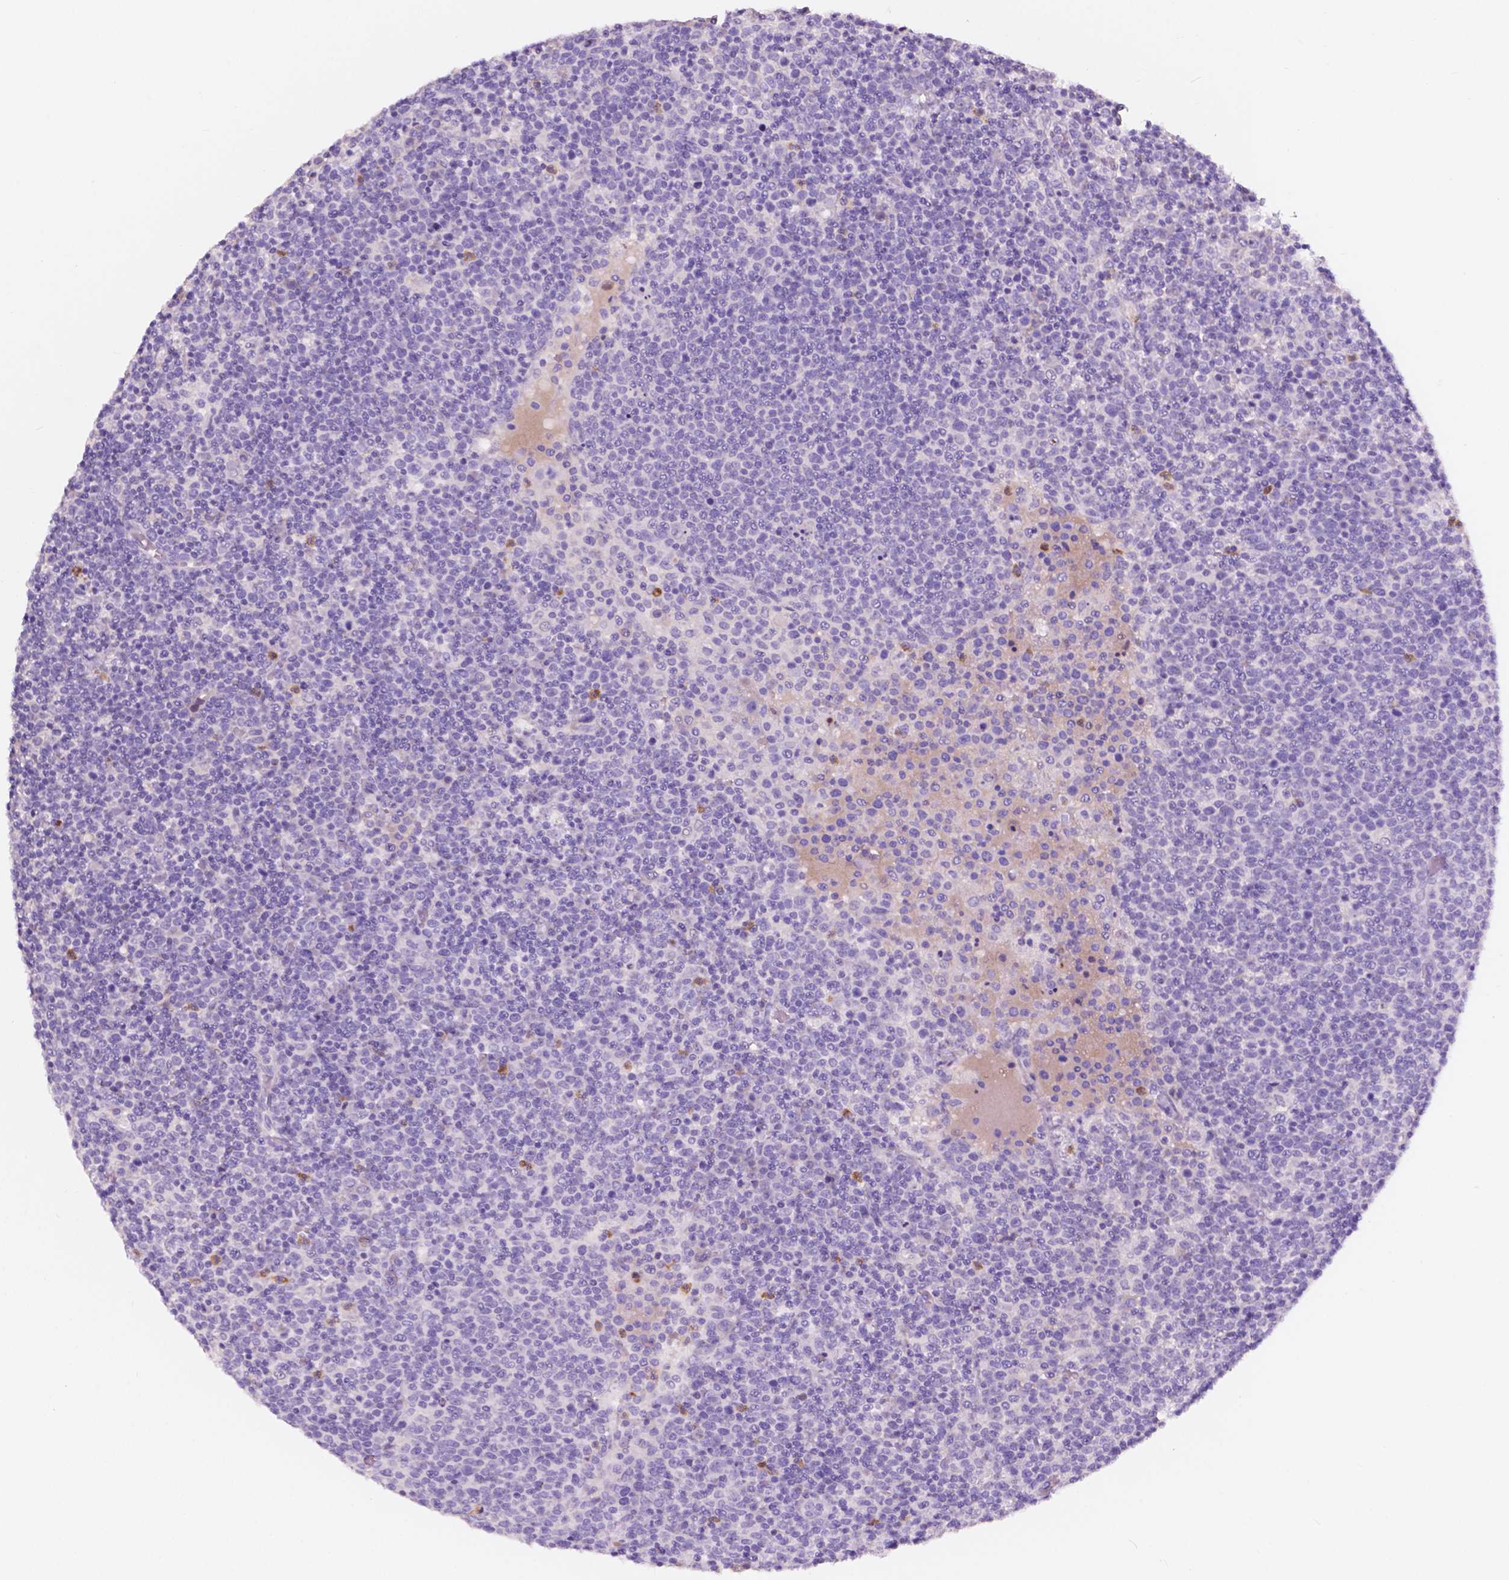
{"staining": {"intensity": "negative", "quantity": "none", "location": "none"}, "tissue": "lymphoma", "cell_type": "Tumor cells", "image_type": "cancer", "snomed": [{"axis": "morphology", "description": "Malignant lymphoma, non-Hodgkin's type, High grade"}, {"axis": "topography", "description": "Lymph node"}], "caption": "IHC photomicrograph of human lymphoma stained for a protein (brown), which displays no staining in tumor cells.", "gene": "CUZD1", "patient": {"sex": "male", "age": 61}}